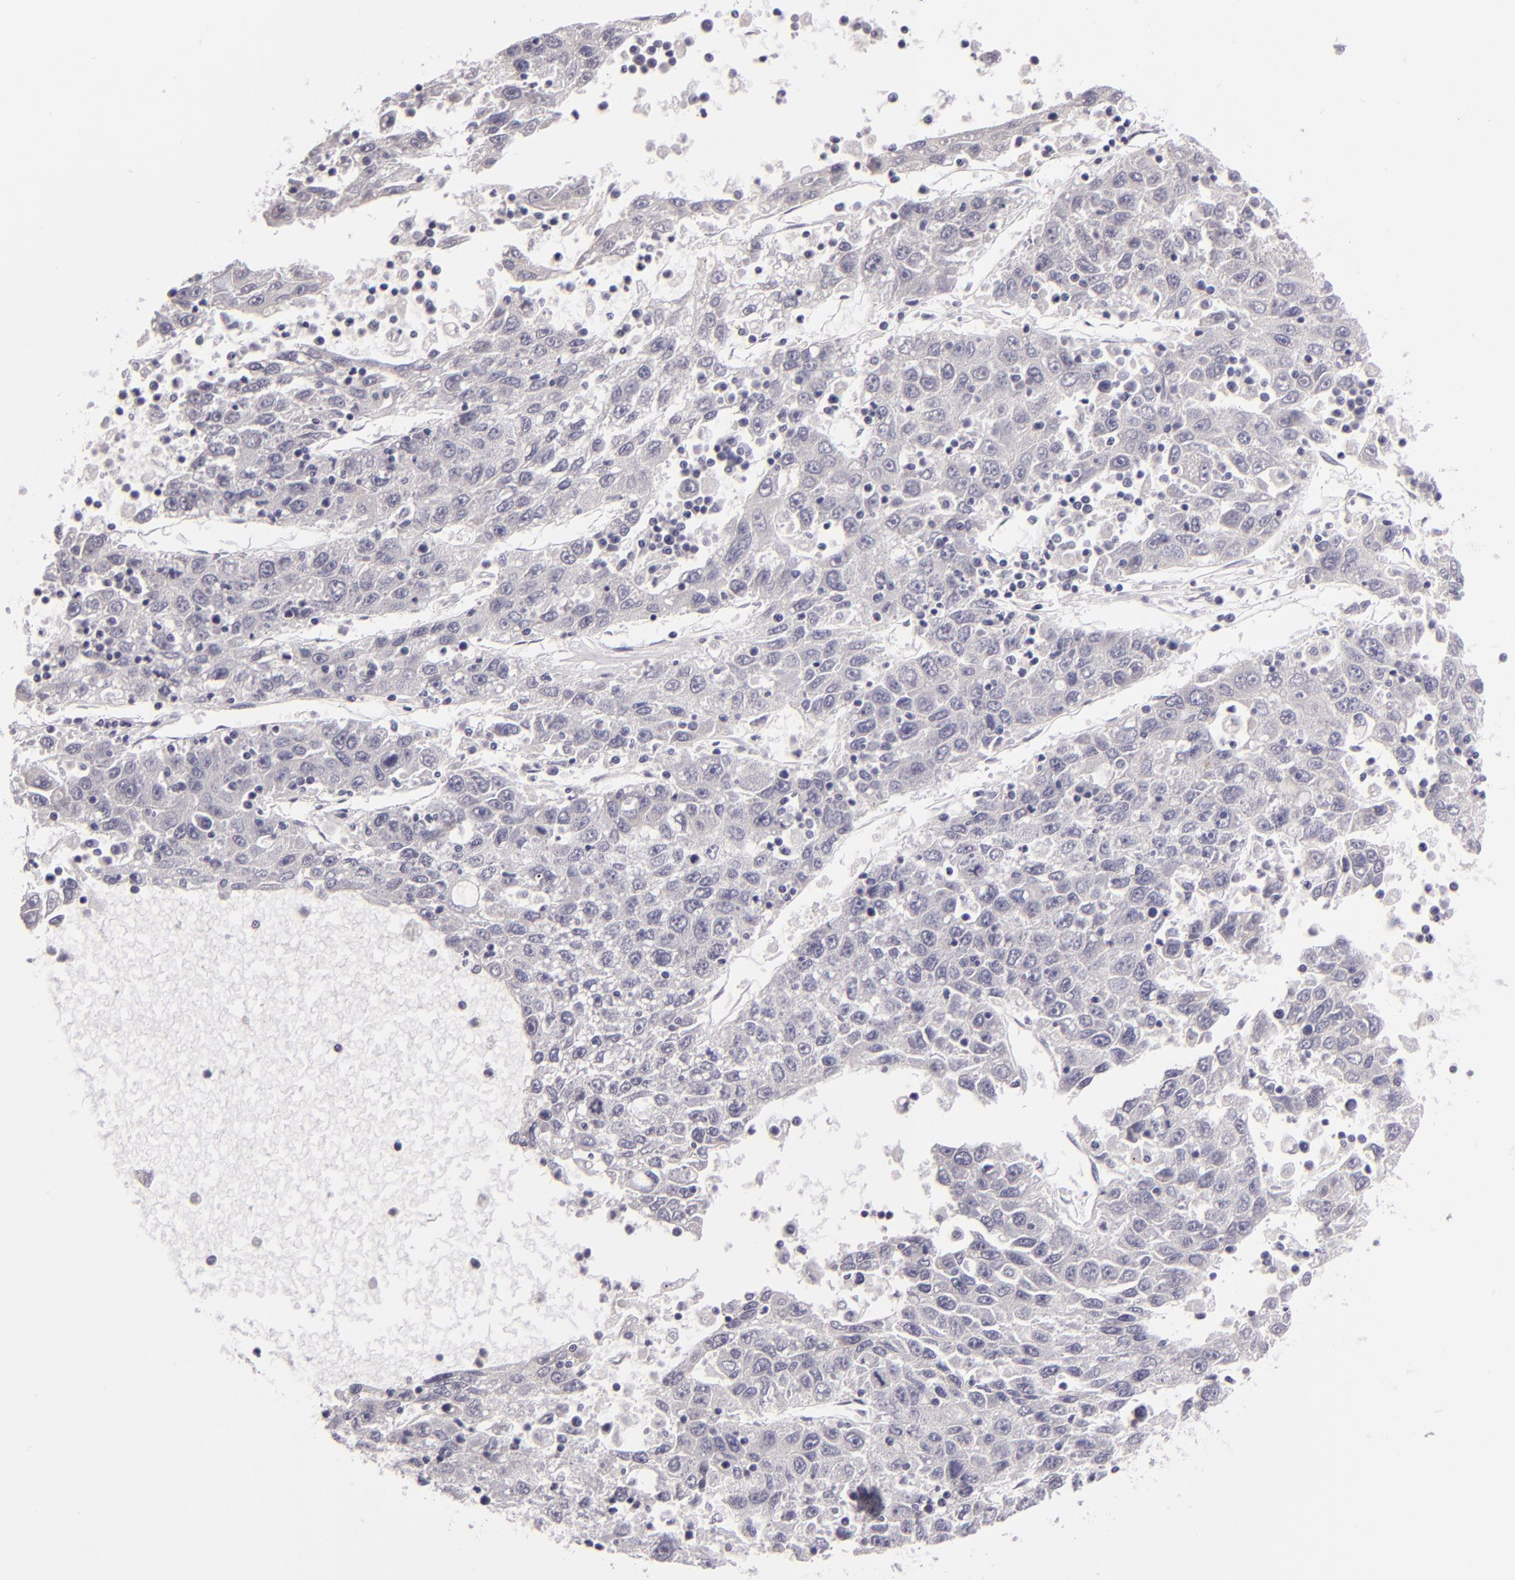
{"staining": {"intensity": "negative", "quantity": "none", "location": "none"}, "tissue": "liver cancer", "cell_type": "Tumor cells", "image_type": "cancer", "snomed": [{"axis": "morphology", "description": "Carcinoma, Hepatocellular, NOS"}, {"axis": "topography", "description": "Liver"}], "caption": "The histopathology image demonstrates no significant expression in tumor cells of hepatocellular carcinoma (liver).", "gene": "EGFL6", "patient": {"sex": "male", "age": 49}}